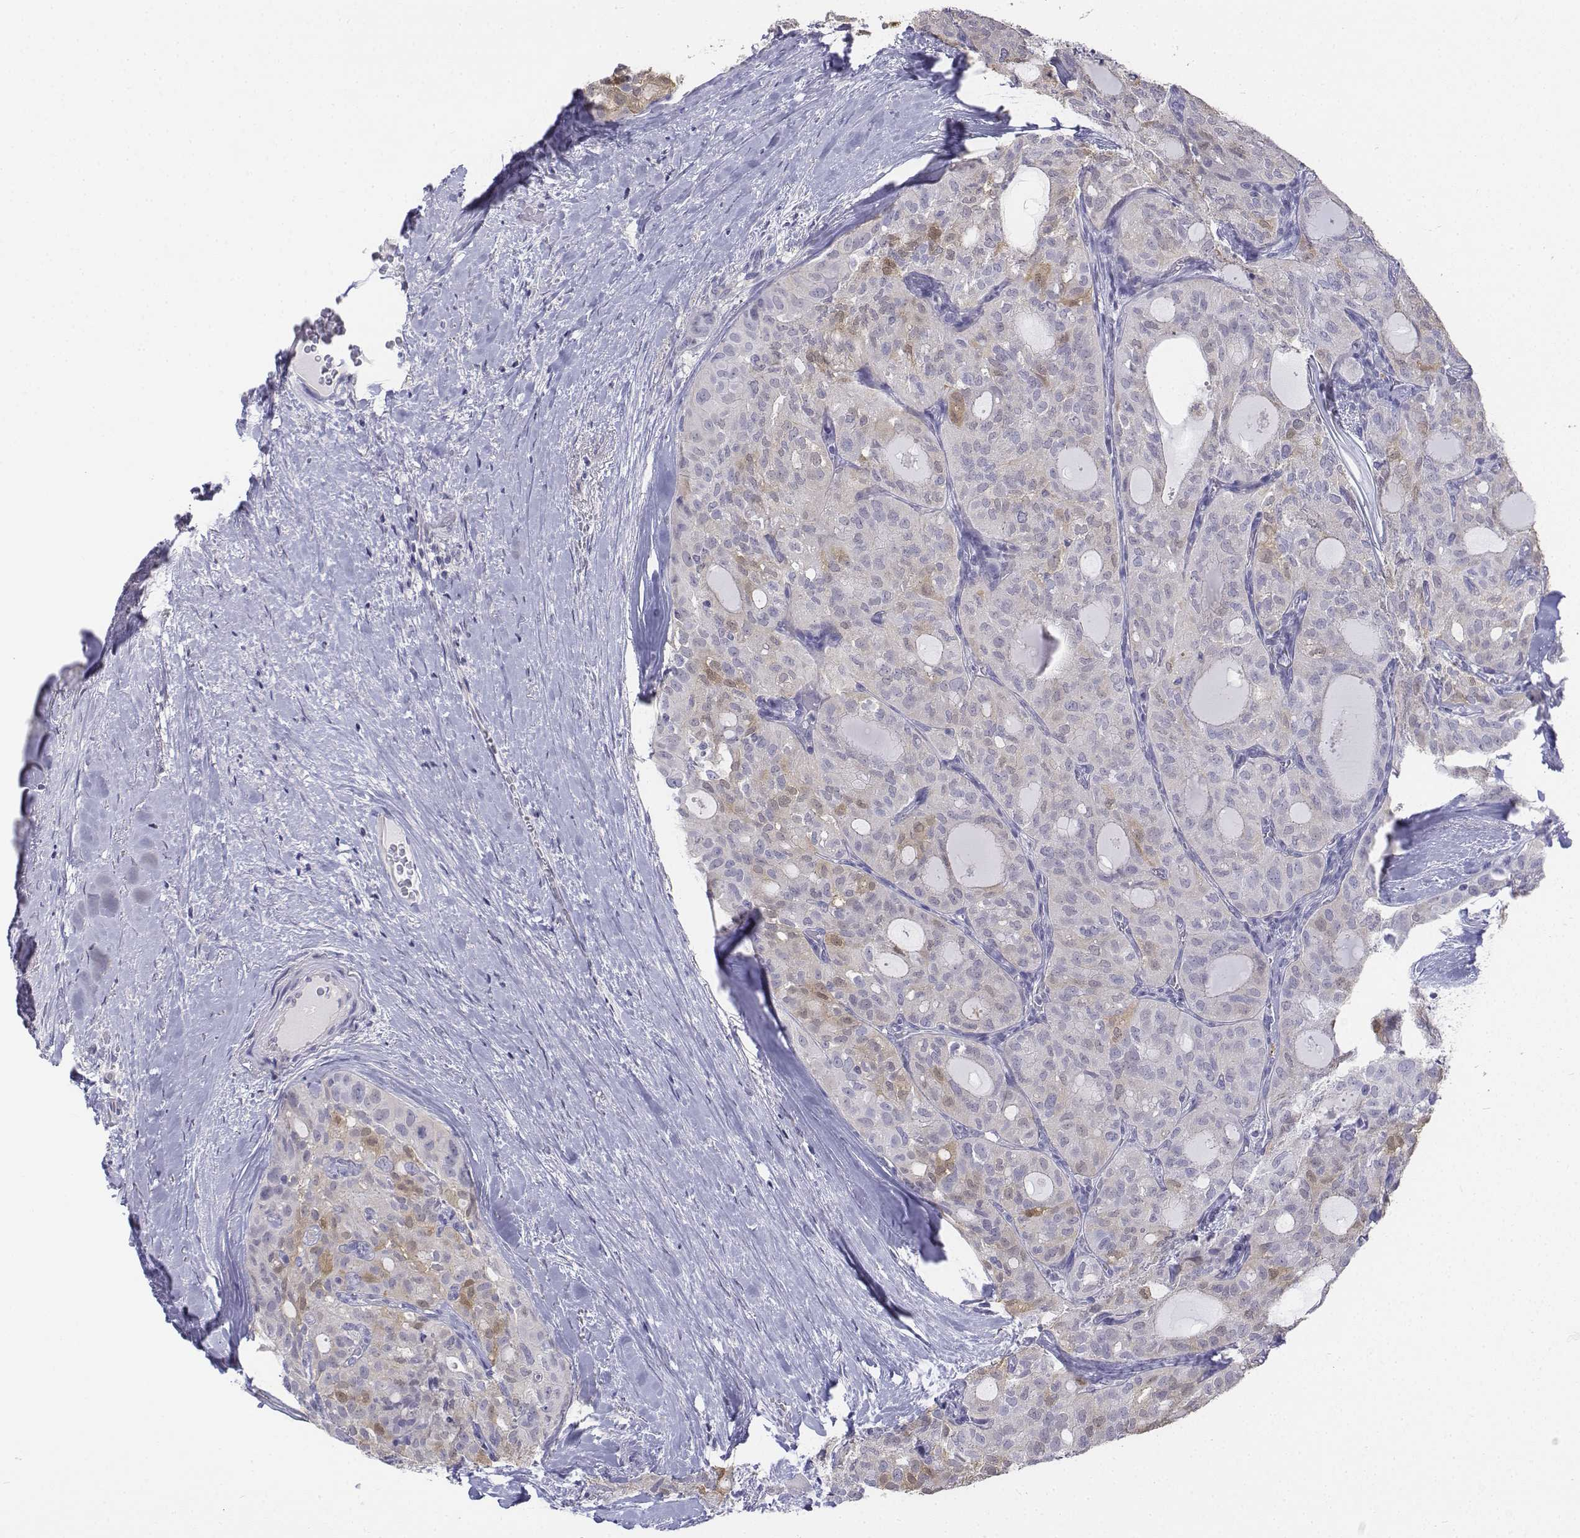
{"staining": {"intensity": "weak", "quantity": "<25%", "location": "cytoplasmic/membranous"}, "tissue": "thyroid cancer", "cell_type": "Tumor cells", "image_type": "cancer", "snomed": [{"axis": "morphology", "description": "Follicular adenoma carcinoma, NOS"}, {"axis": "topography", "description": "Thyroid gland"}], "caption": "A photomicrograph of follicular adenoma carcinoma (thyroid) stained for a protein exhibits no brown staining in tumor cells.", "gene": "LGSN", "patient": {"sex": "male", "age": 75}}